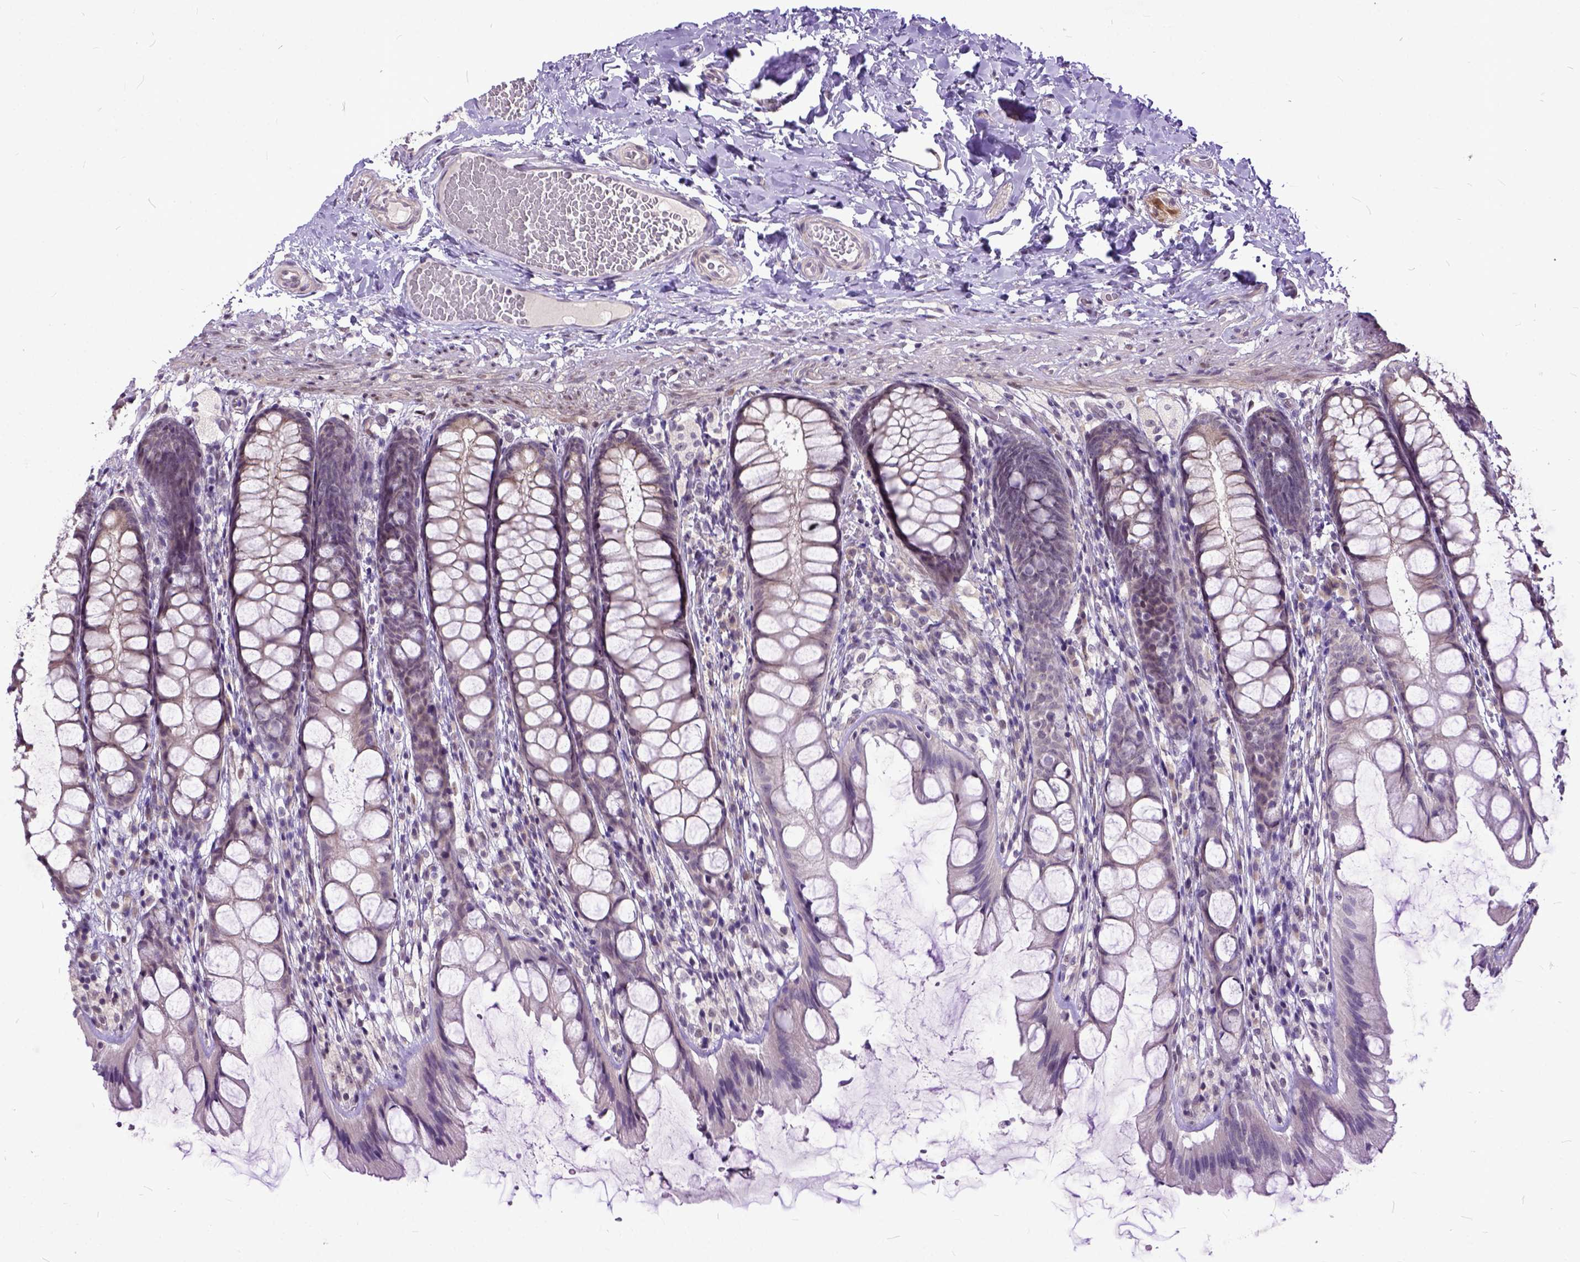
{"staining": {"intensity": "negative", "quantity": "none", "location": "none"}, "tissue": "colon", "cell_type": "Endothelial cells", "image_type": "normal", "snomed": [{"axis": "morphology", "description": "Normal tissue, NOS"}, {"axis": "topography", "description": "Colon"}], "caption": "Immunohistochemistry (IHC) of normal human colon reveals no expression in endothelial cells. The staining is performed using DAB brown chromogen with nuclei counter-stained in using hematoxylin.", "gene": "TCEAL7", "patient": {"sex": "male", "age": 47}}